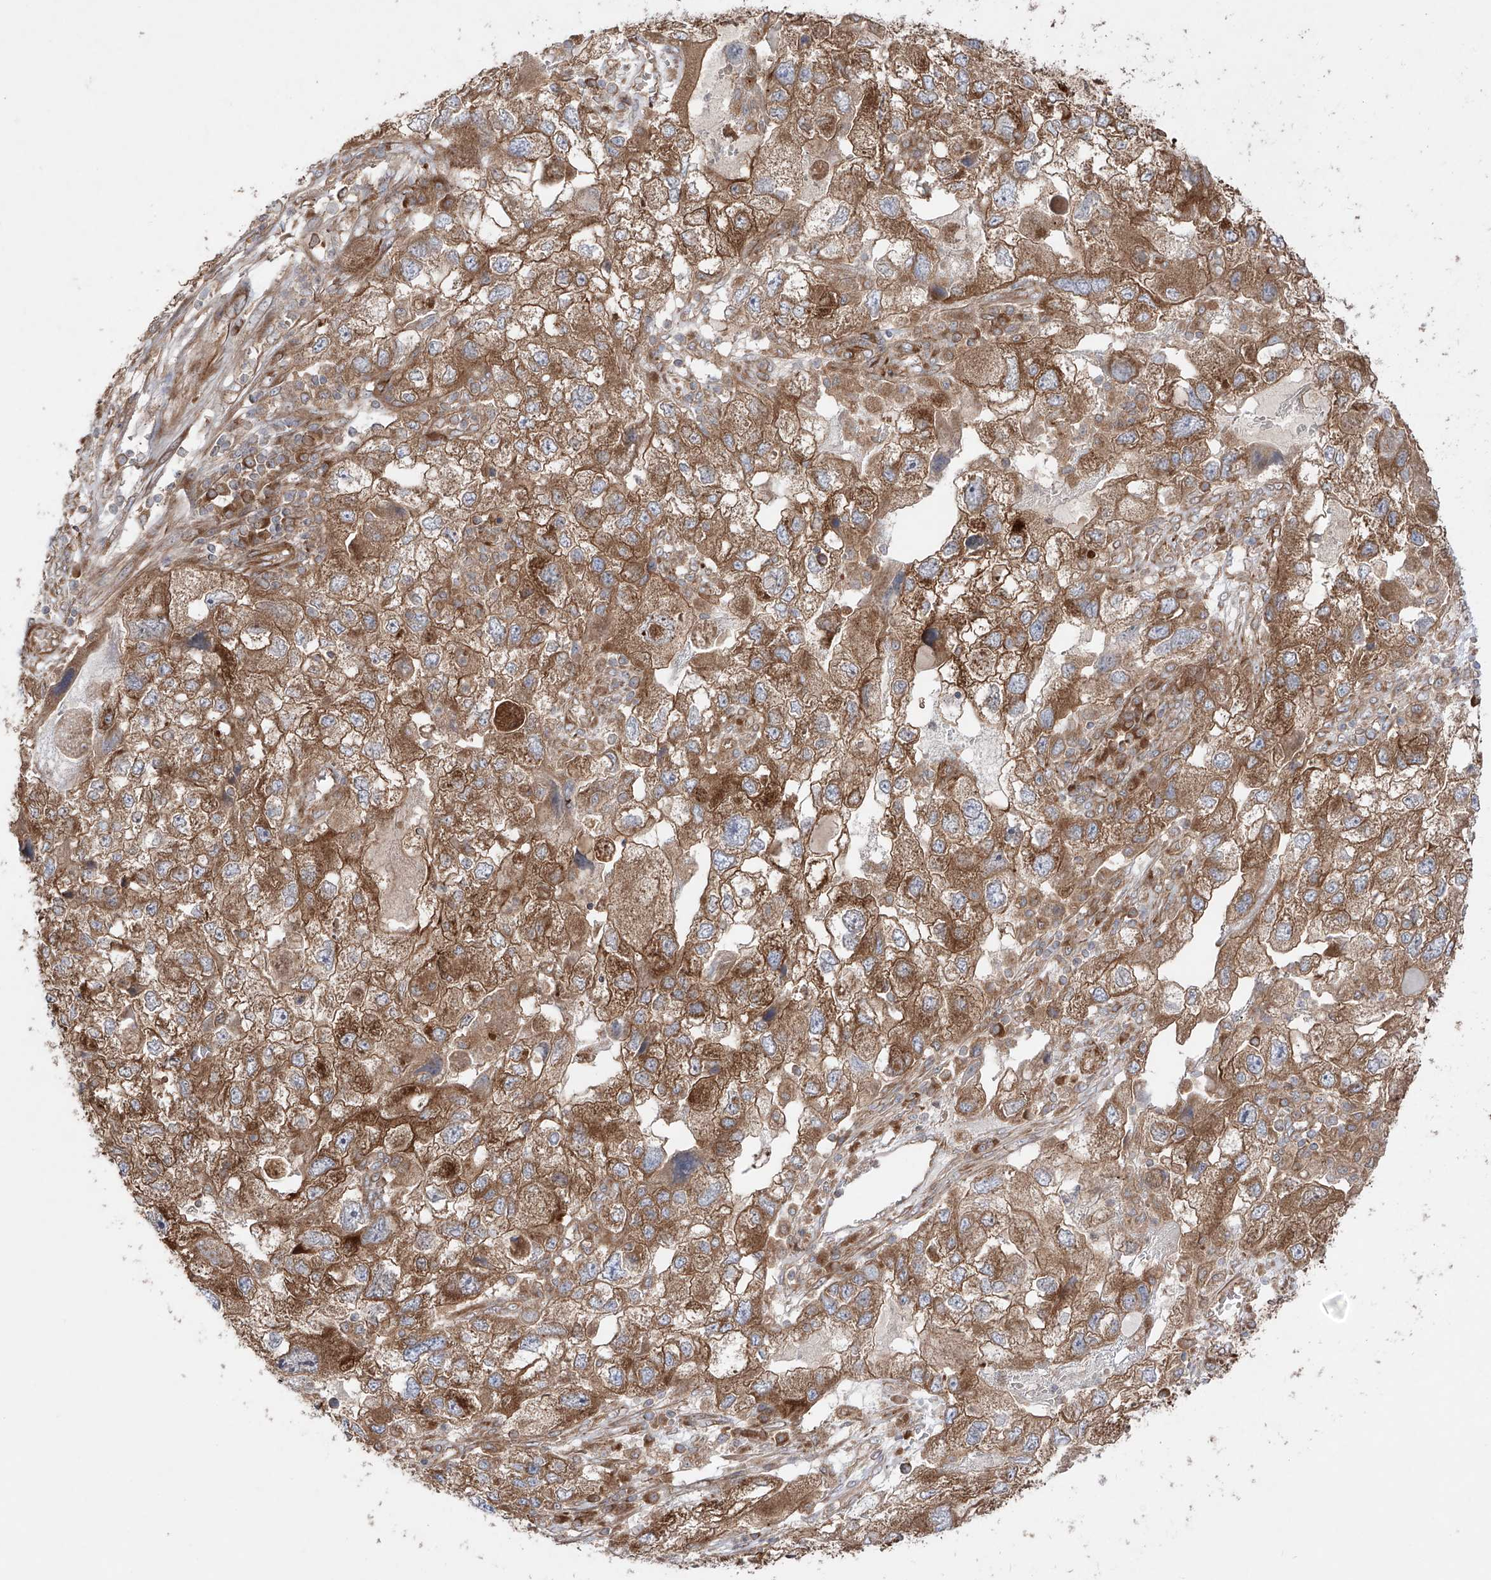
{"staining": {"intensity": "moderate", "quantity": ">75%", "location": "cytoplasmic/membranous"}, "tissue": "endometrial cancer", "cell_type": "Tumor cells", "image_type": "cancer", "snomed": [{"axis": "morphology", "description": "Adenocarcinoma, NOS"}, {"axis": "topography", "description": "Endometrium"}], "caption": "Protein expression analysis of human adenocarcinoma (endometrial) reveals moderate cytoplasmic/membranous expression in about >75% of tumor cells.", "gene": "YKT6", "patient": {"sex": "female", "age": 49}}